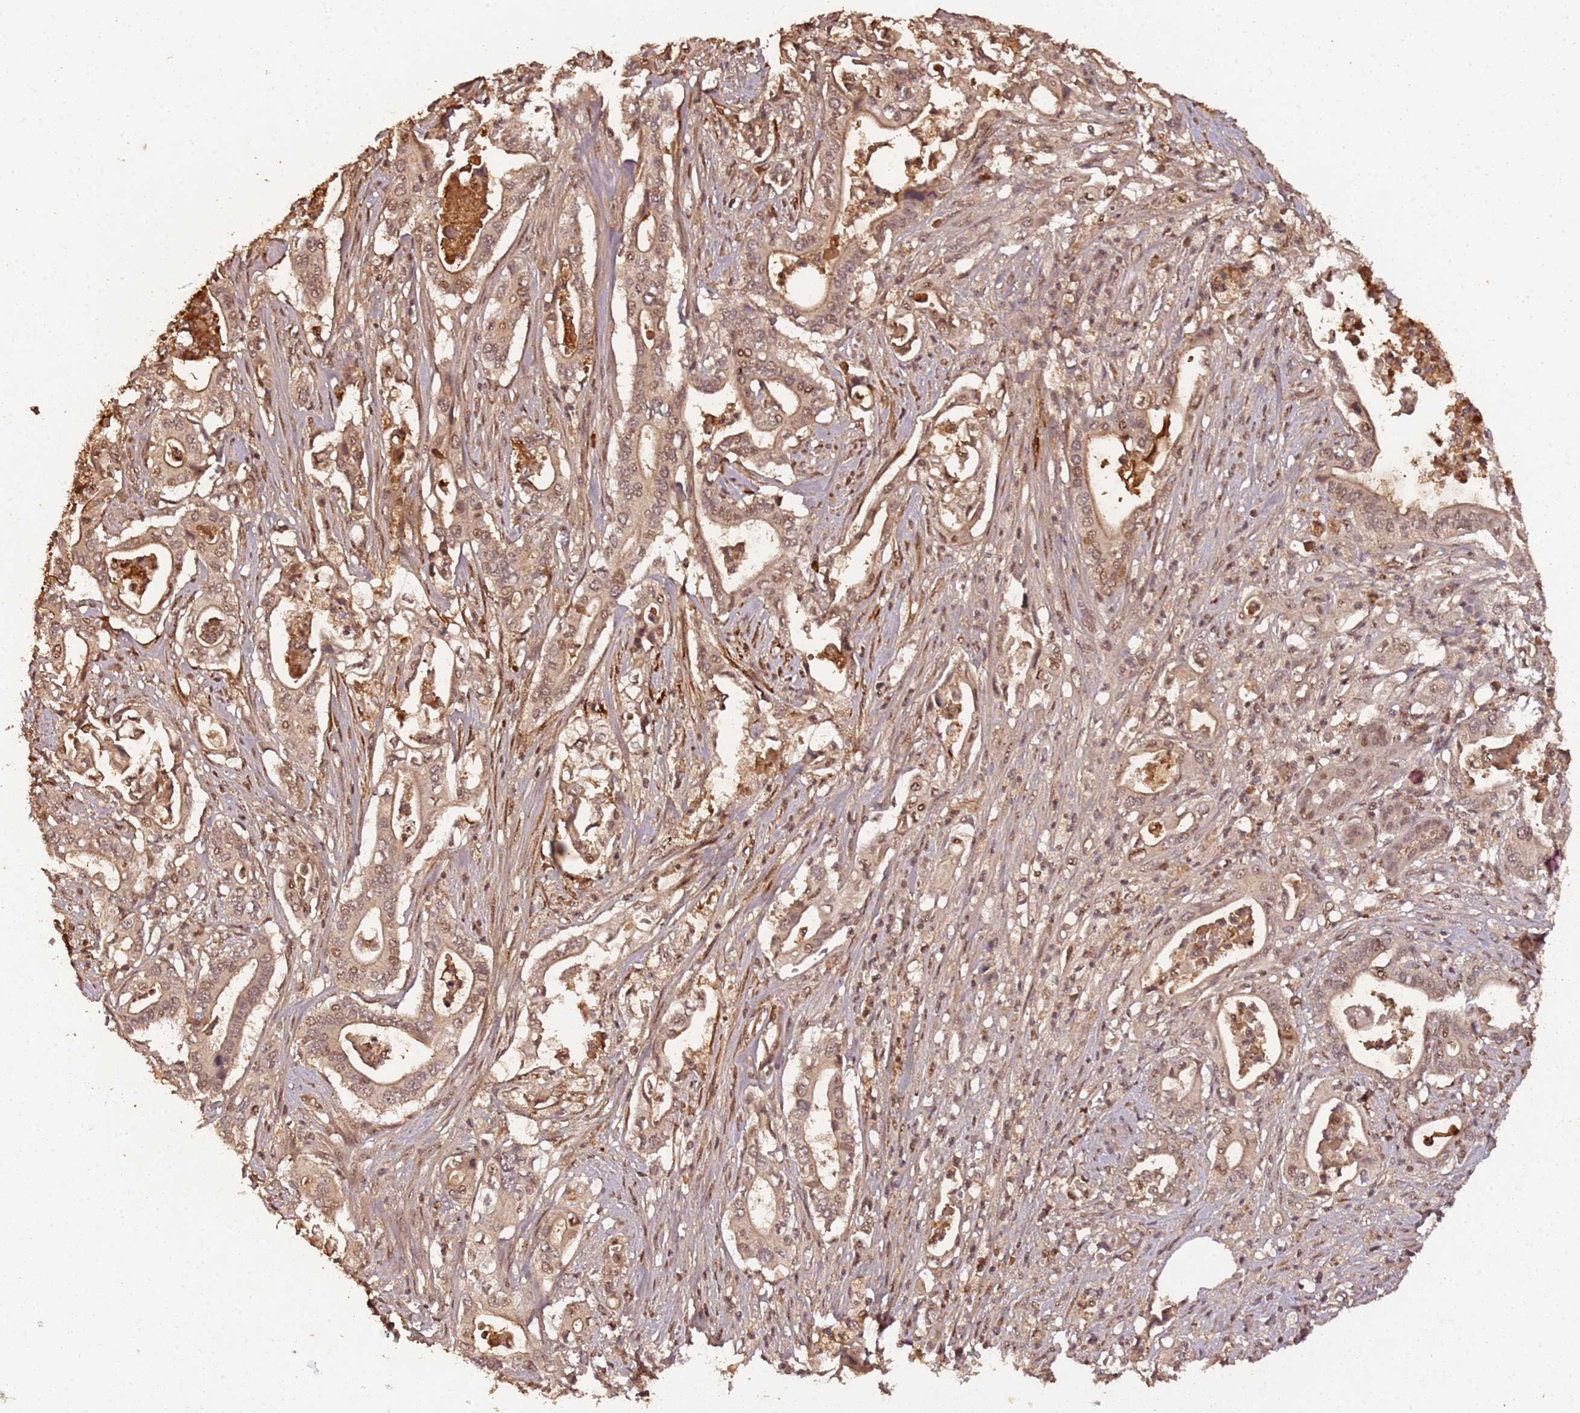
{"staining": {"intensity": "moderate", "quantity": ">75%", "location": "cytoplasmic/membranous,nuclear"}, "tissue": "pancreatic cancer", "cell_type": "Tumor cells", "image_type": "cancer", "snomed": [{"axis": "morphology", "description": "Adenocarcinoma, NOS"}, {"axis": "topography", "description": "Pancreas"}], "caption": "Adenocarcinoma (pancreatic) stained with IHC demonstrates moderate cytoplasmic/membranous and nuclear positivity in about >75% of tumor cells.", "gene": "COL1A2", "patient": {"sex": "female", "age": 77}}